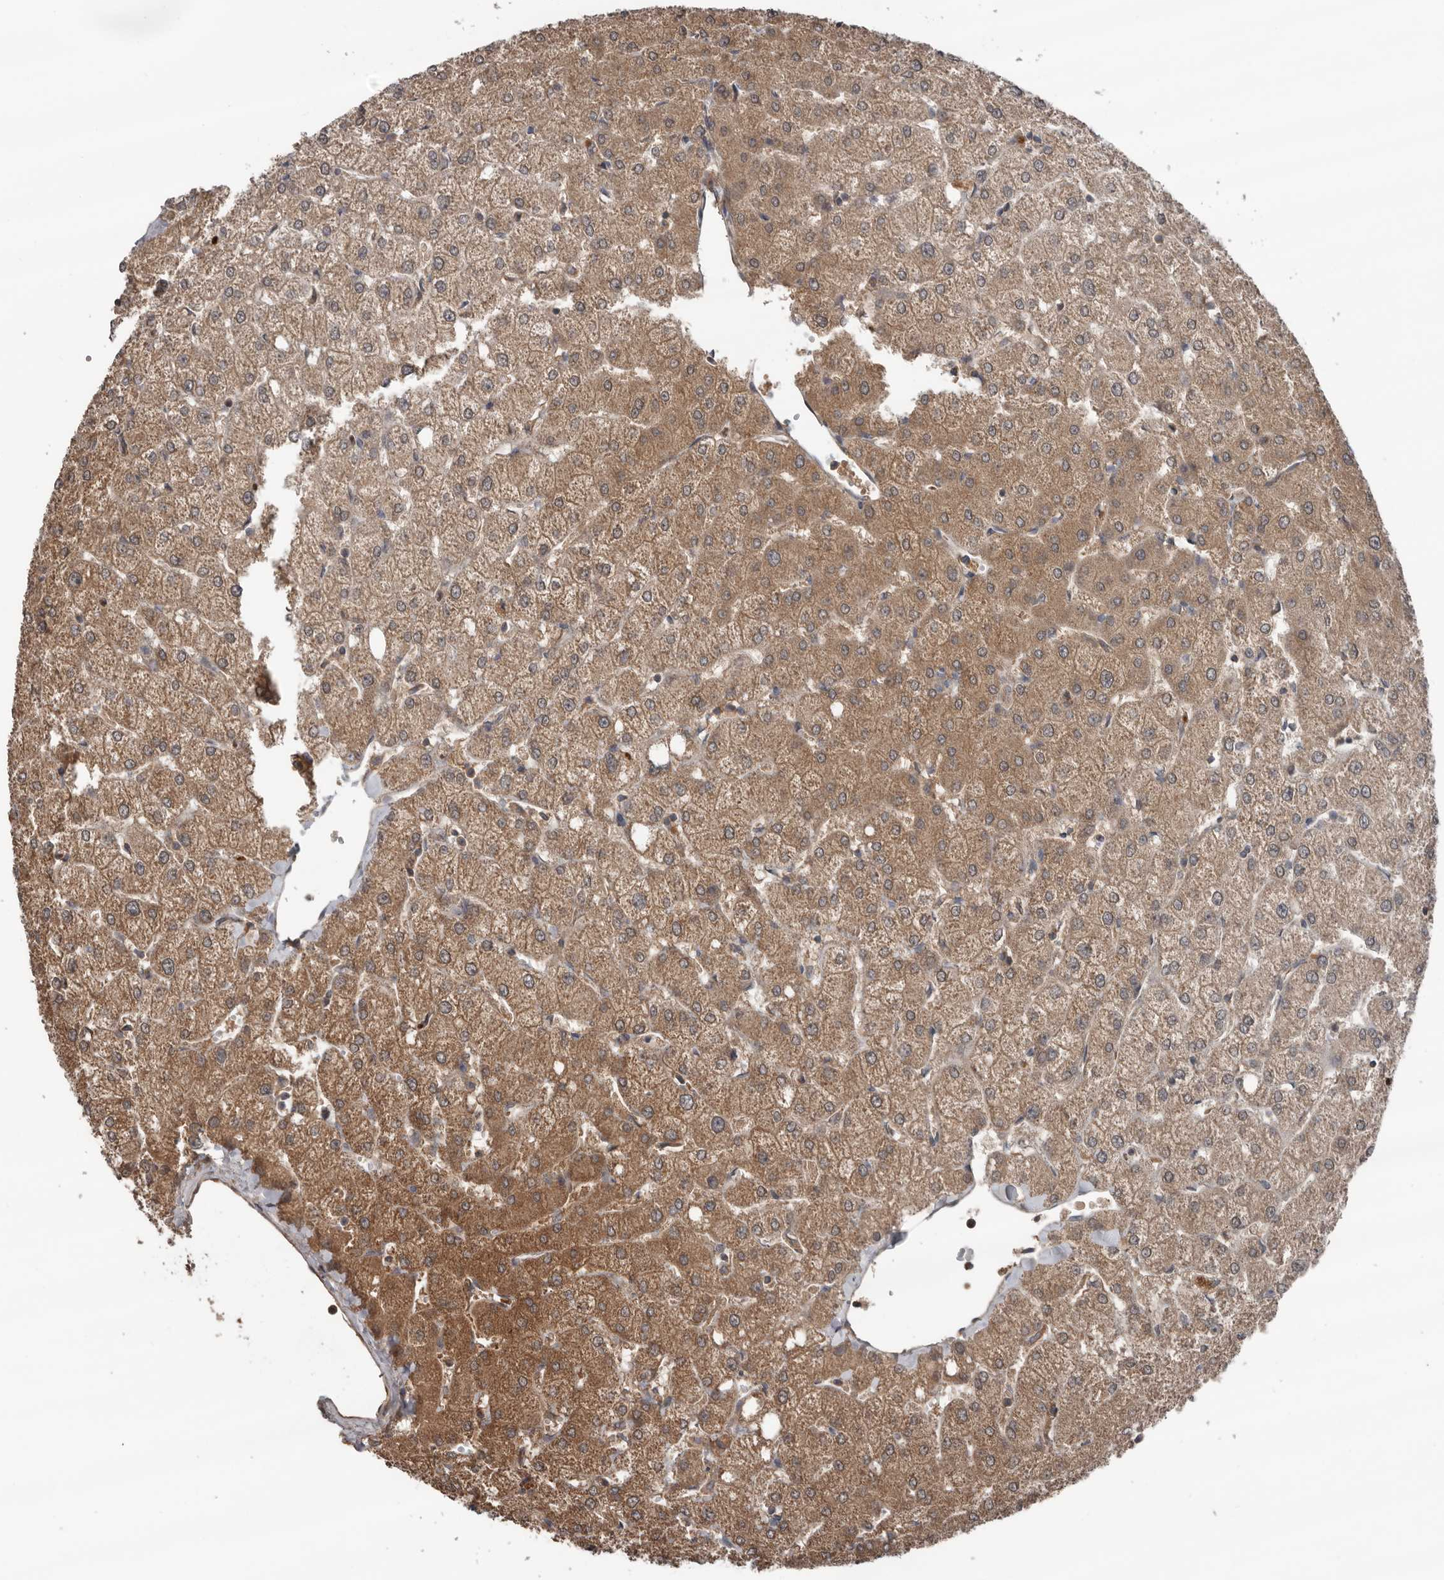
{"staining": {"intensity": "weak", "quantity": "25%-75%", "location": "cytoplasmic/membranous"}, "tissue": "liver", "cell_type": "Cholangiocytes", "image_type": "normal", "snomed": [{"axis": "morphology", "description": "Normal tissue, NOS"}, {"axis": "topography", "description": "Liver"}], "caption": "The micrograph demonstrates staining of unremarkable liver, revealing weak cytoplasmic/membranous protein expression (brown color) within cholangiocytes.", "gene": "DNAJB4", "patient": {"sex": "female", "age": 54}}